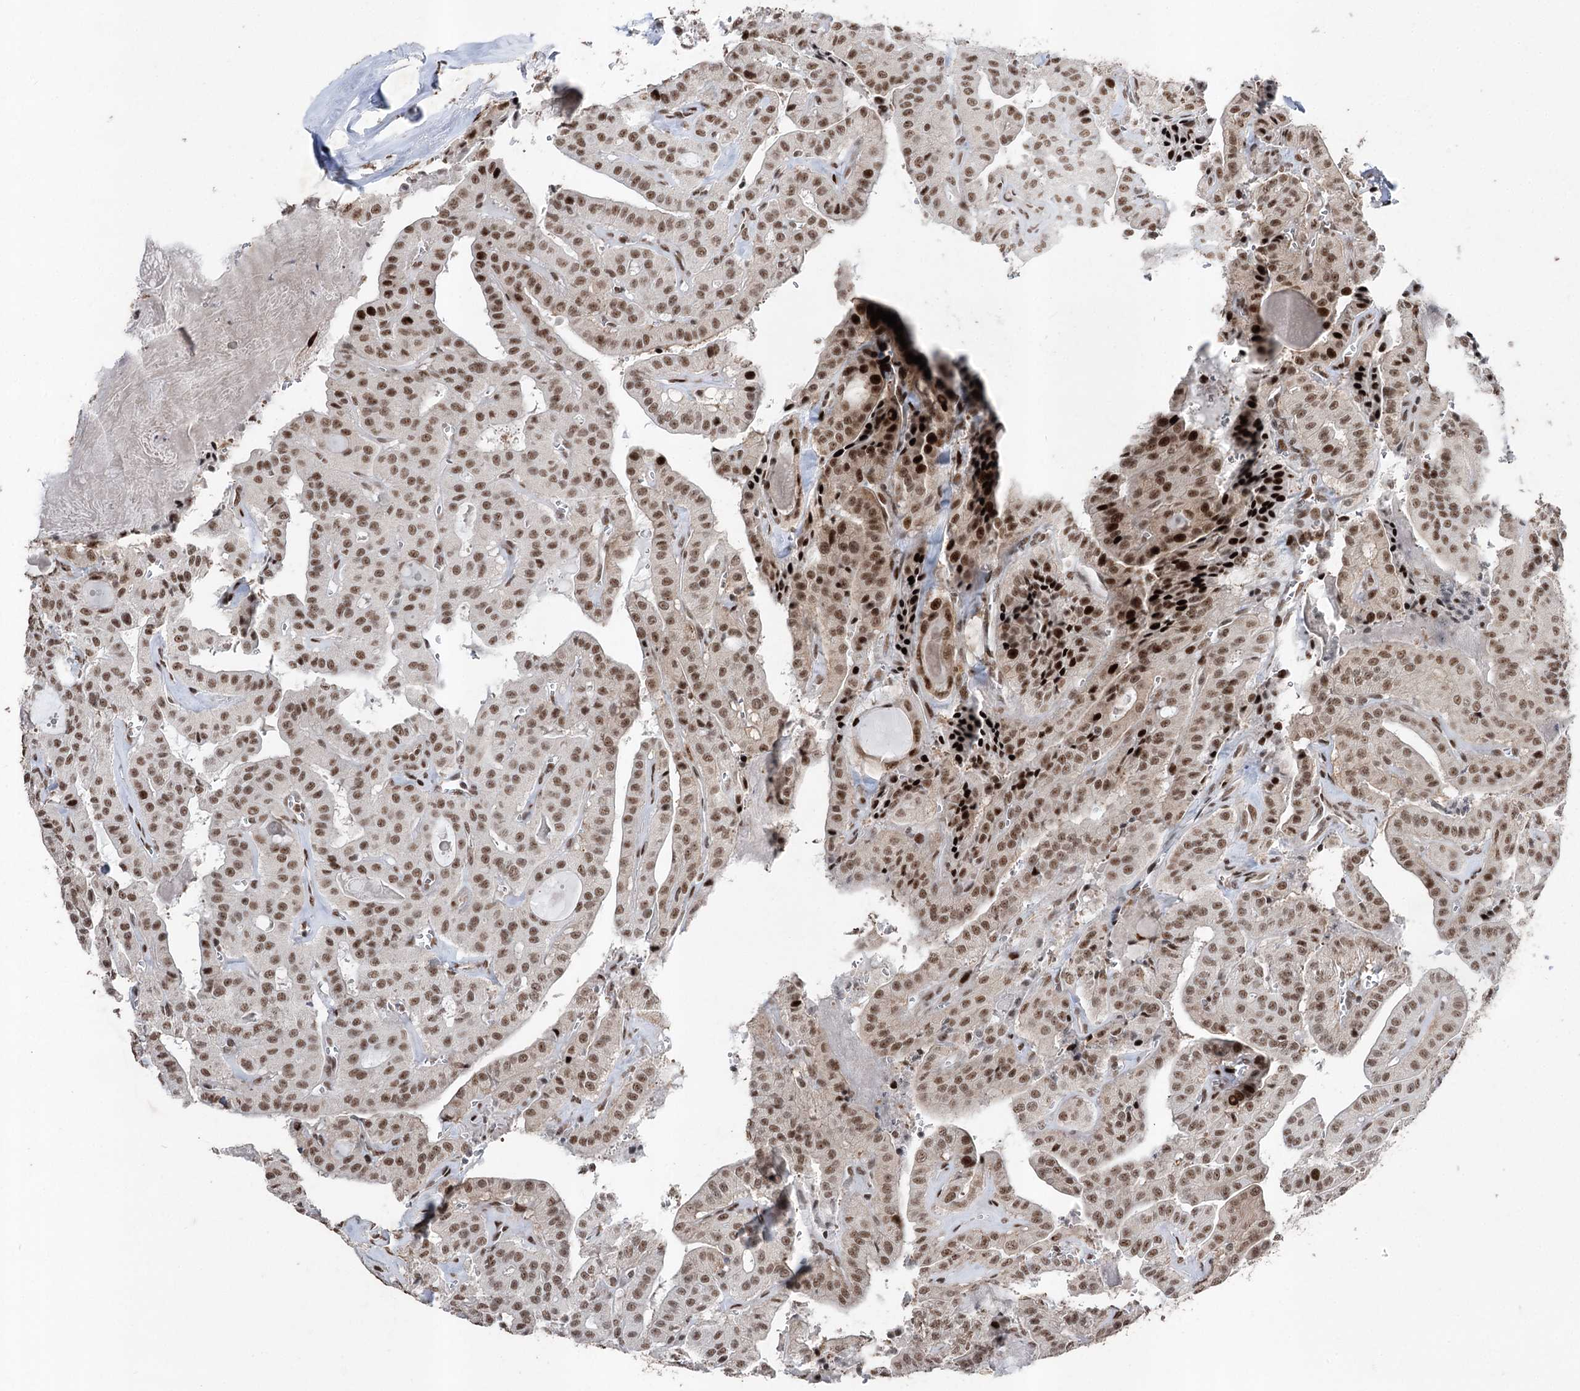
{"staining": {"intensity": "moderate", "quantity": ">75%", "location": "nuclear"}, "tissue": "thyroid cancer", "cell_type": "Tumor cells", "image_type": "cancer", "snomed": [{"axis": "morphology", "description": "Papillary adenocarcinoma, NOS"}, {"axis": "topography", "description": "Thyroid gland"}], "caption": "Thyroid papillary adenocarcinoma stained with DAB (3,3'-diaminobenzidine) immunohistochemistry reveals medium levels of moderate nuclear expression in approximately >75% of tumor cells. Nuclei are stained in blue.", "gene": "PDCD4", "patient": {"sex": "male", "age": 52}}